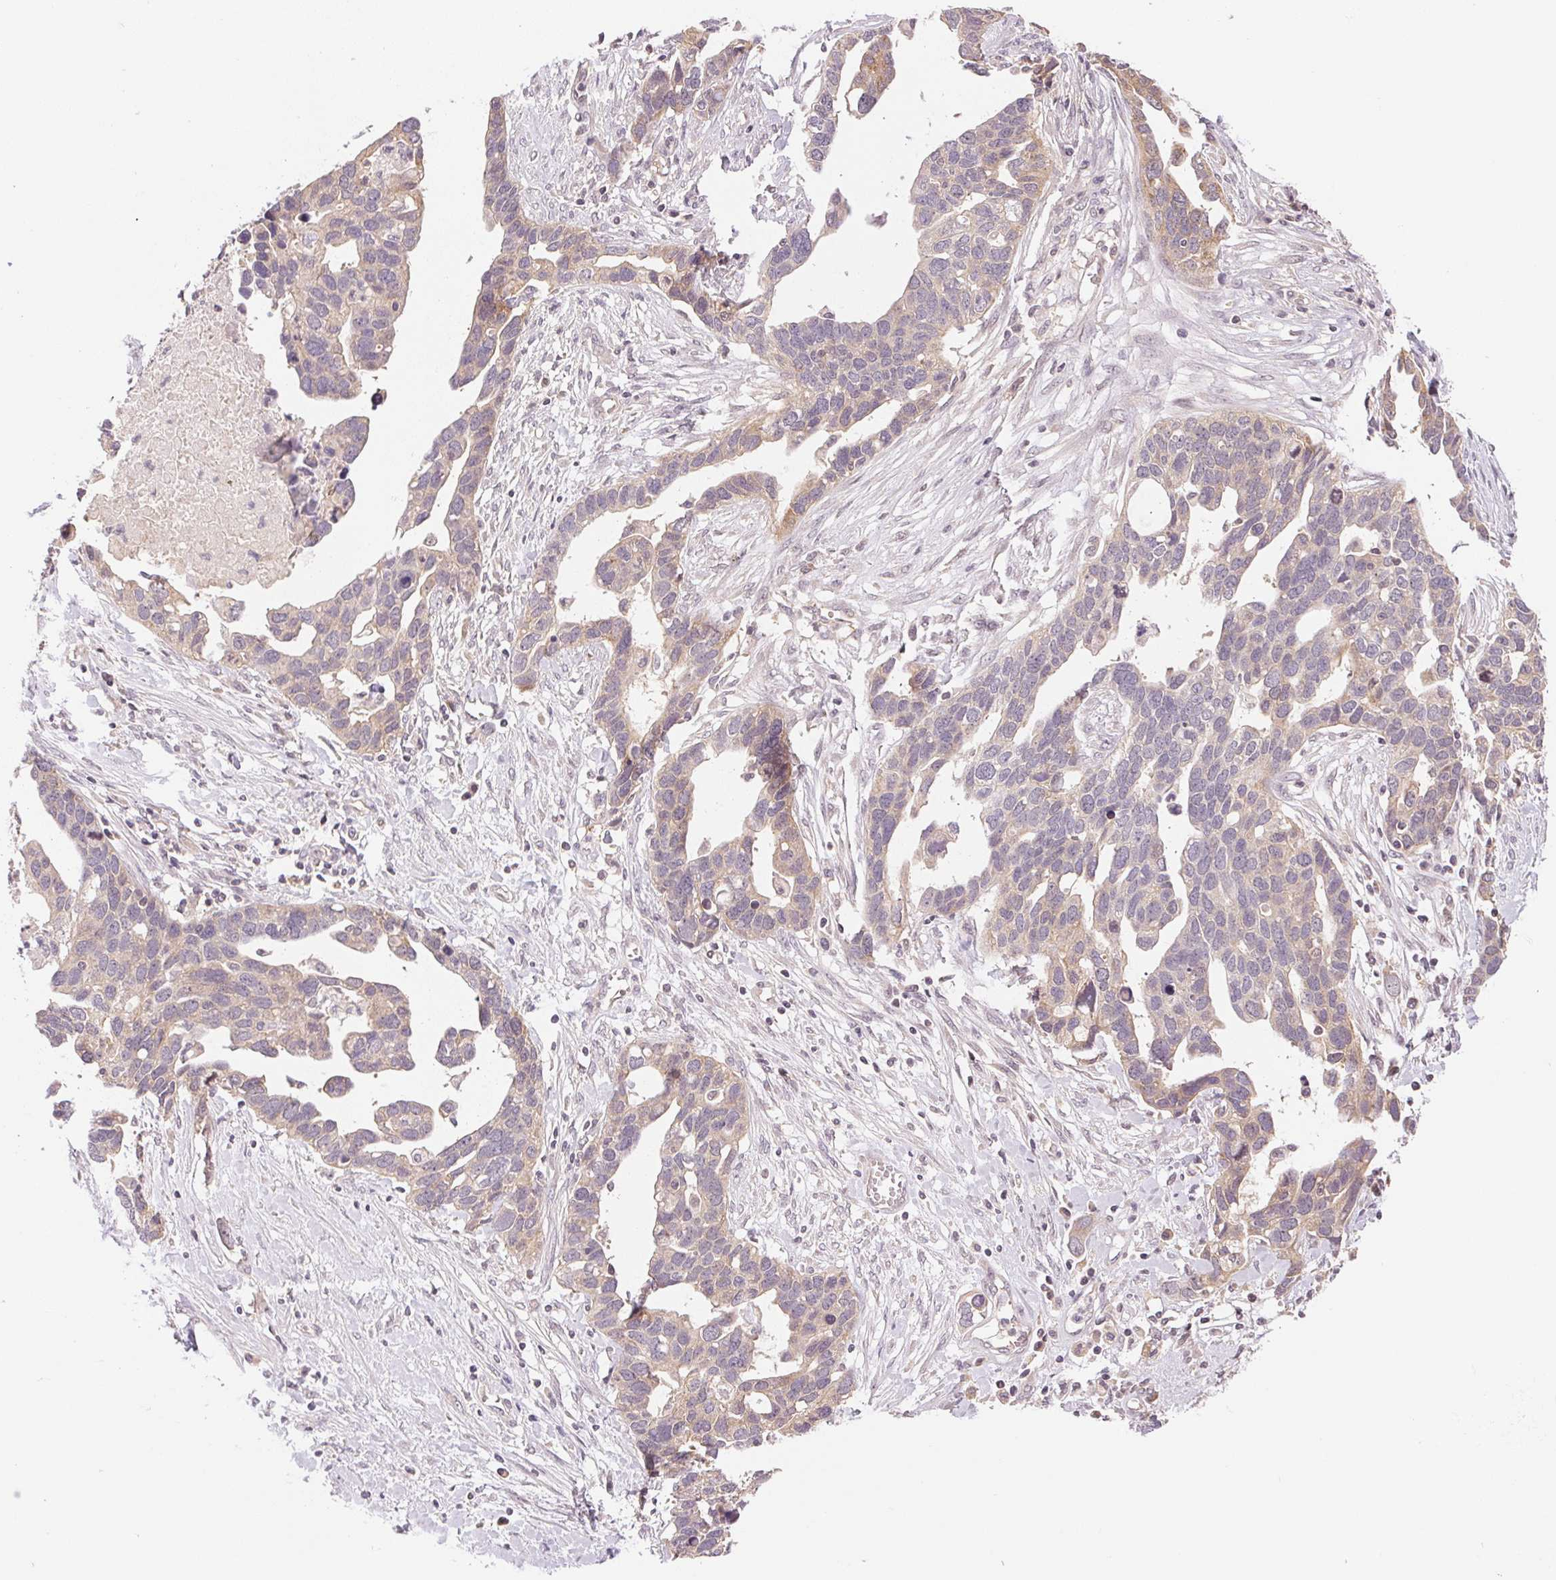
{"staining": {"intensity": "weak", "quantity": "<25%", "location": "cytoplasmic/membranous"}, "tissue": "ovarian cancer", "cell_type": "Tumor cells", "image_type": "cancer", "snomed": [{"axis": "morphology", "description": "Cystadenocarcinoma, serous, NOS"}, {"axis": "topography", "description": "Ovary"}], "caption": "Immunohistochemistry of ovarian serous cystadenocarcinoma reveals no expression in tumor cells.", "gene": "BNIP5", "patient": {"sex": "female", "age": 54}}